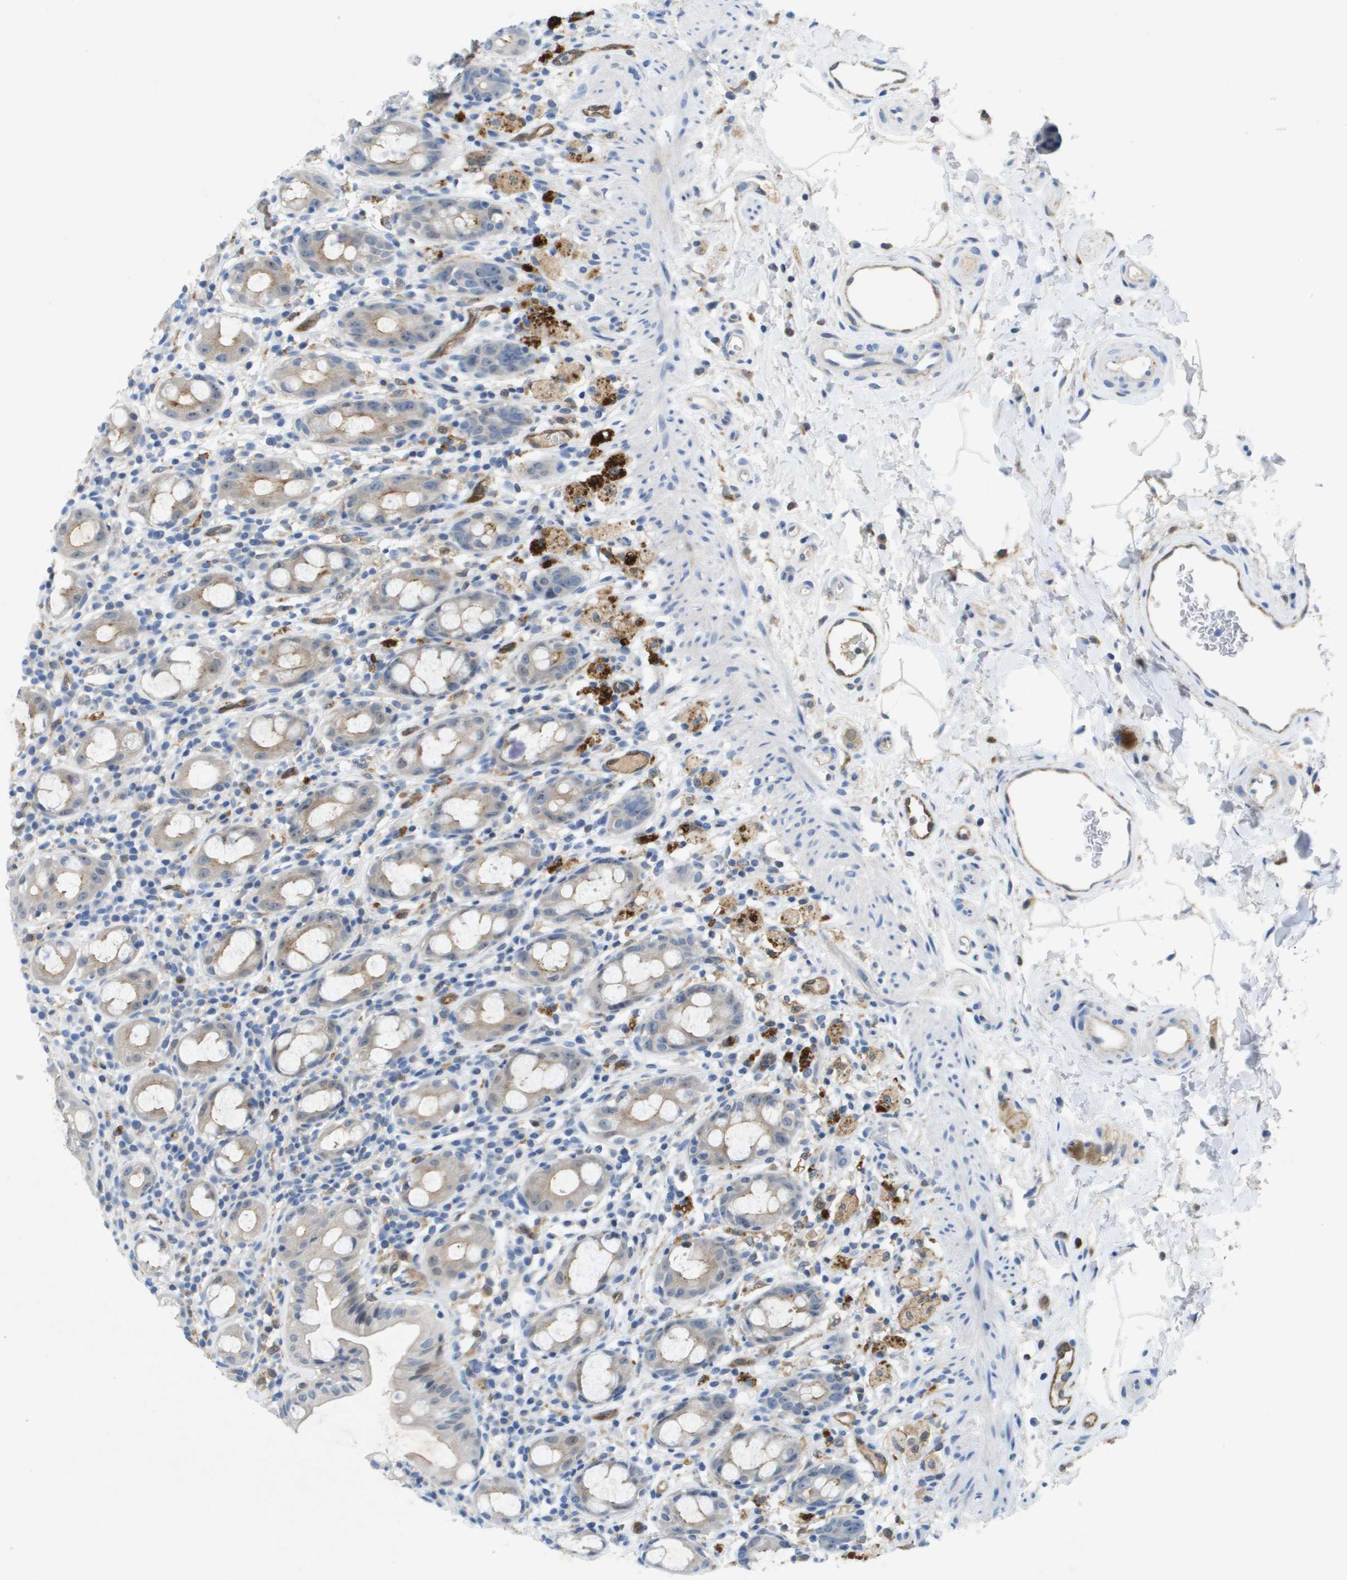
{"staining": {"intensity": "weak", "quantity": "<25%", "location": "cytoplasmic/membranous,nuclear"}, "tissue": "rectum", "cell_type": "Glandular cells", "image_type": "normal", "snomed": [{"axis": "morphology", "description": "Normal tissue, NOS"}, {"axis": "topography", "description": "Rectum"}], "caption": "The IHC histopathology image has no significant staining in glandular cells of rectum. The staining is performed using DAB brown chromogen with nuclei counter-stained in using hematoxylin.", "gene": "LIPG", "patient": {"sex": "male", "age": 44}}